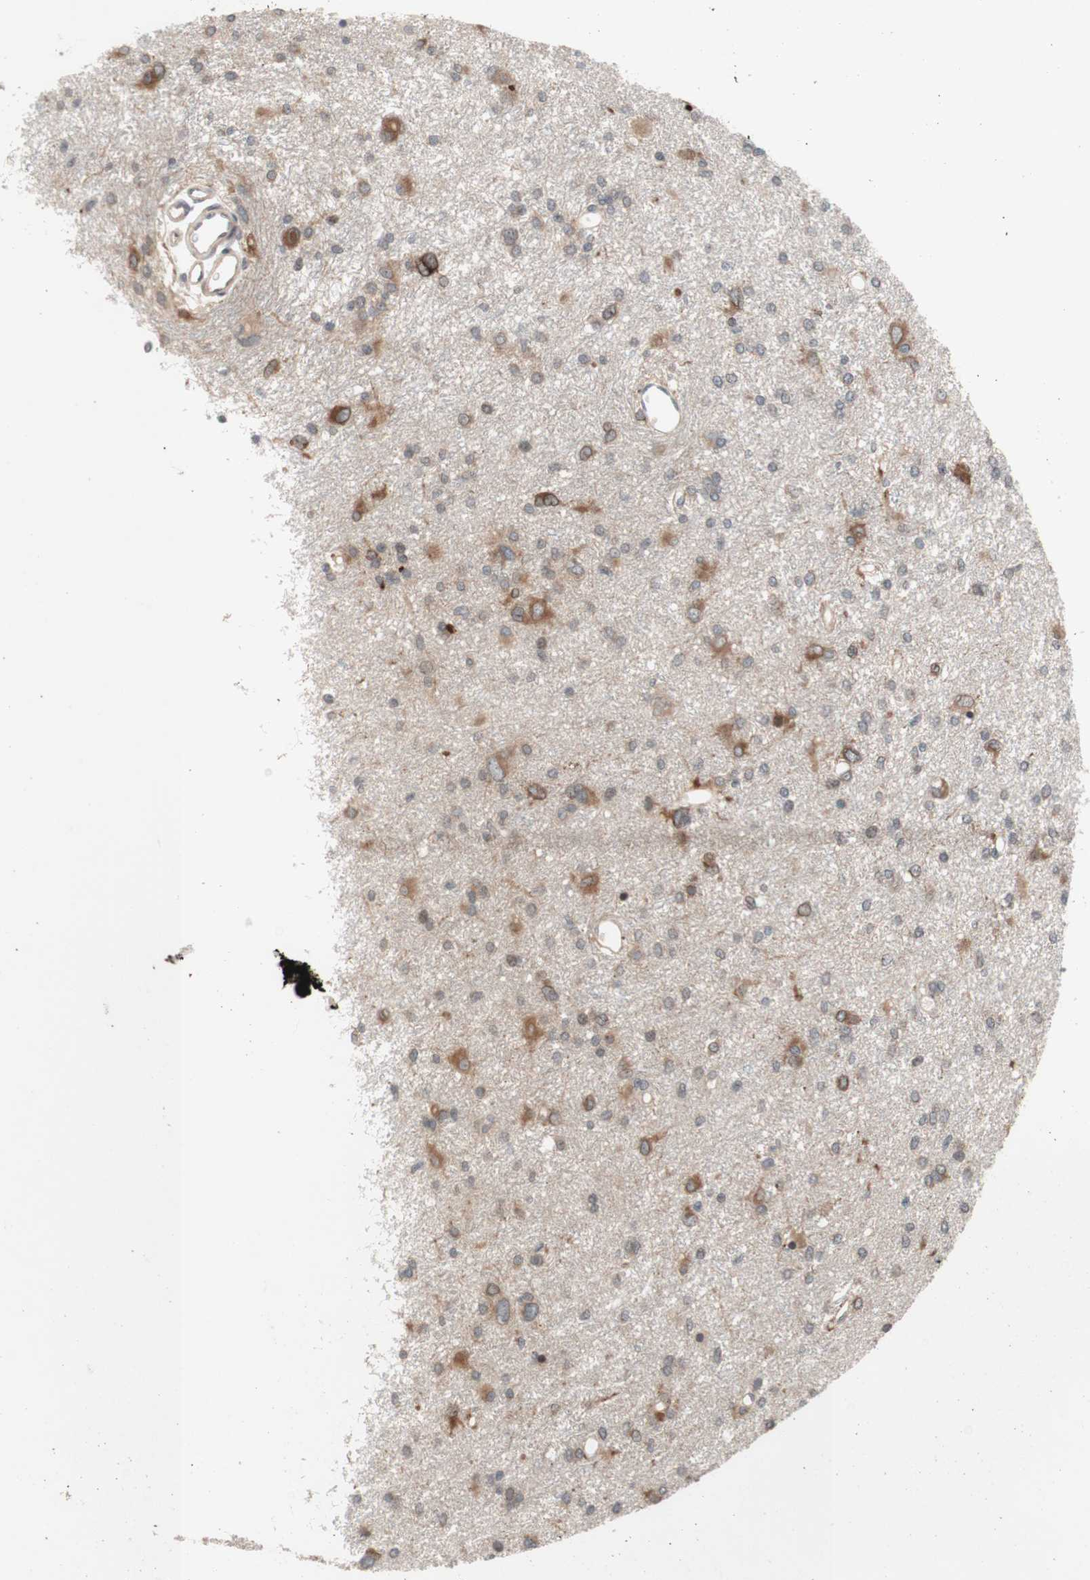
{"staining": {"intensity": "moderate", "quantity": "25%-75%", "location": "cytoplasmic/membranous"}, "tissue": "glioma", "cell_type": "Tumor cells", "image_type": "cancer", "snomed": [{"axis": "morphology", "description": "Glioma, malignant, High grade"}, {"axis": "topography", "description": "Brain"}], "caption": "Immunohistochemical staining of malignant glioma (high-grade) reveals moderate cytoplasmic/membranous protein positivity in approximately 25%-75% of tumor cells. Immunohistochemistry (ihc) stains the protein in brown and the nuclei are stained blue.", "gene": "CD55", "patient": {"sex": "female", "age": 59}}